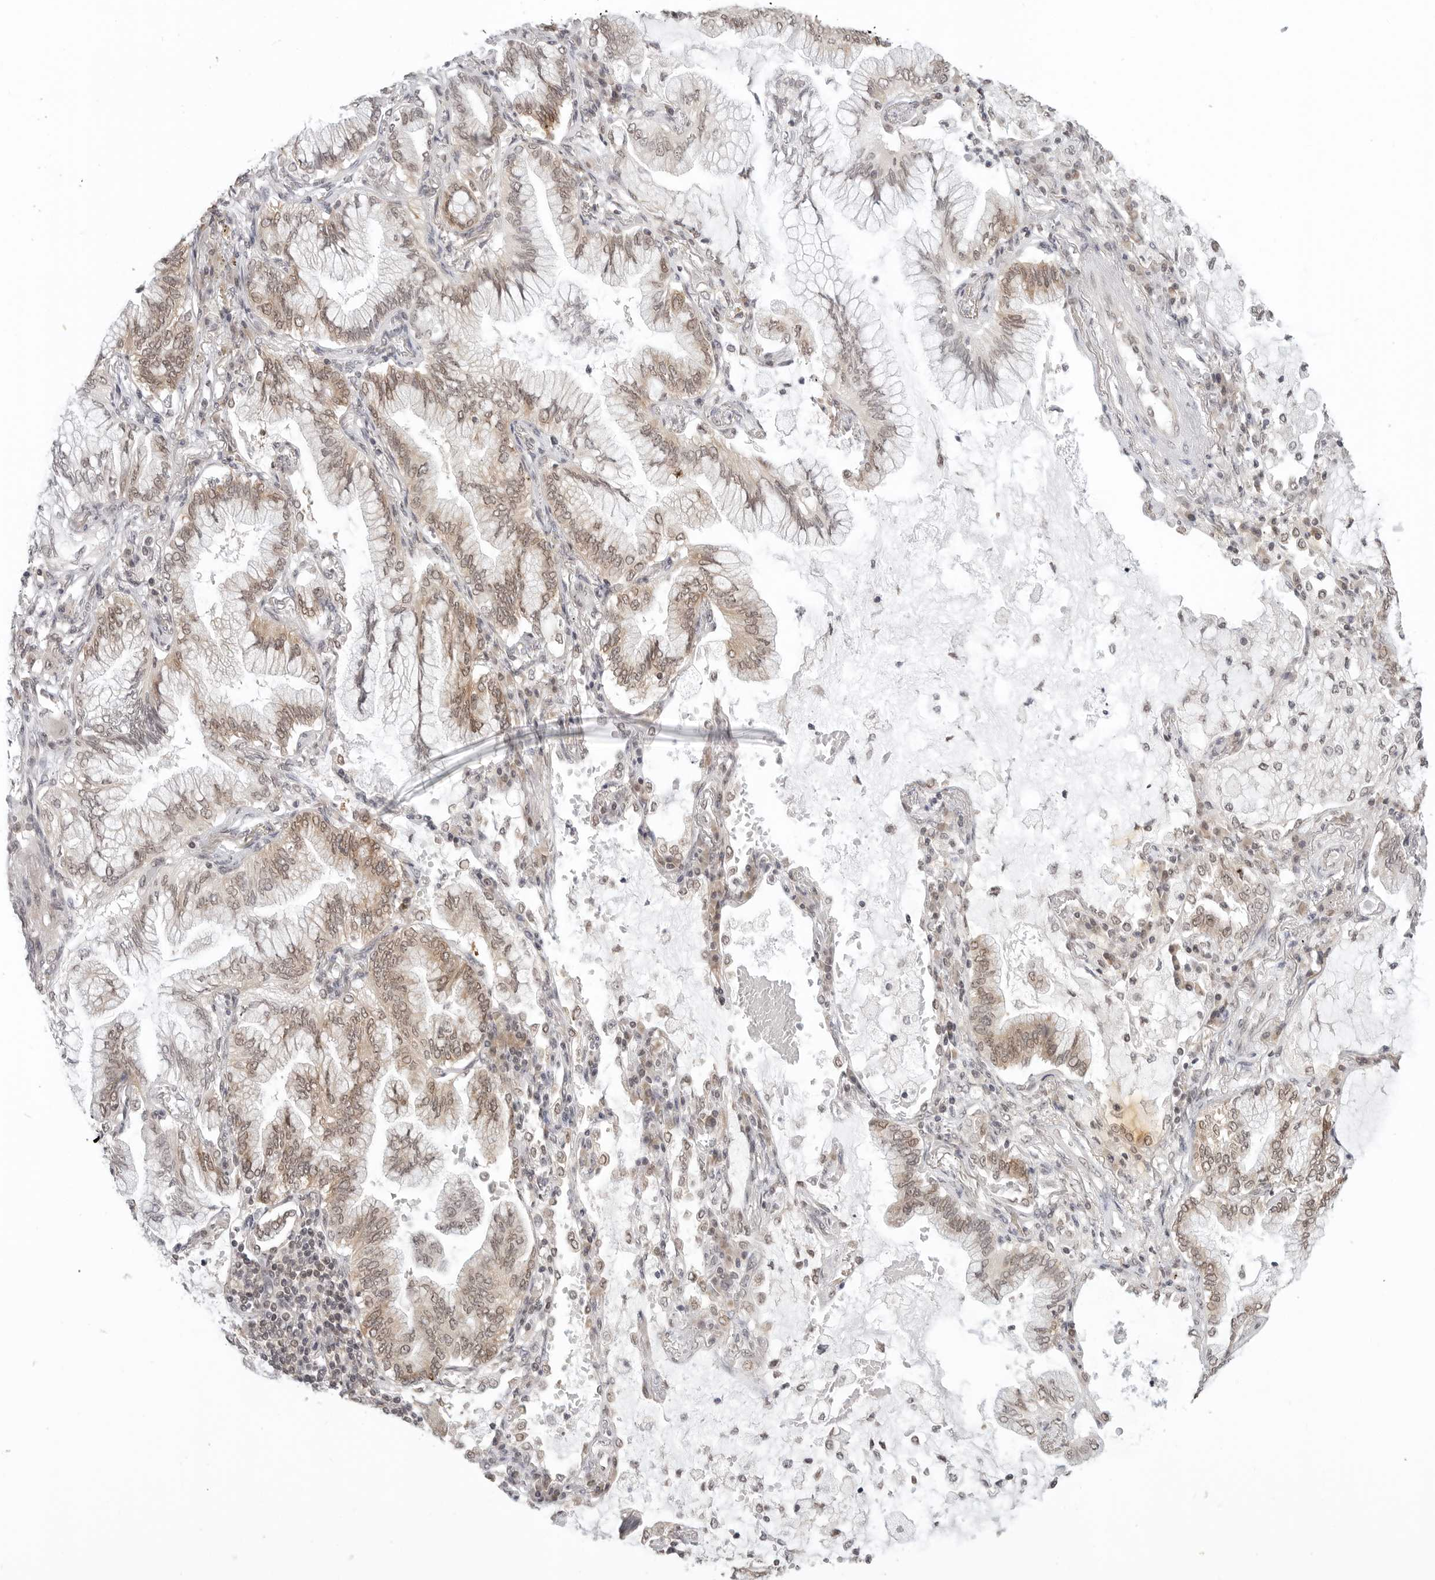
{"staining": {"intensity": "moderate", "quantity": "25%-75%", "location": "nuclear"}, "tissue": "lung cancer", "cell_type": "Tumor cells", "image_type": "cancer", "snomed": [{"axis": "morphology", "description": "Adenocarcinoma, NOS"}, {"axis": "topography", "description": "Lung"}], "caption": "Immunohistochemical staining of lung cancer displays medium levels of moderate nuclear protein positivity in approximately 25%-75% of tumor cells. (Stains: DAB in brown, nuclei in blue, Microscopy: brightfield microscopy at high magnification).", "gene": "METAP1", "patient": {"sex": "female", "age": 70}}